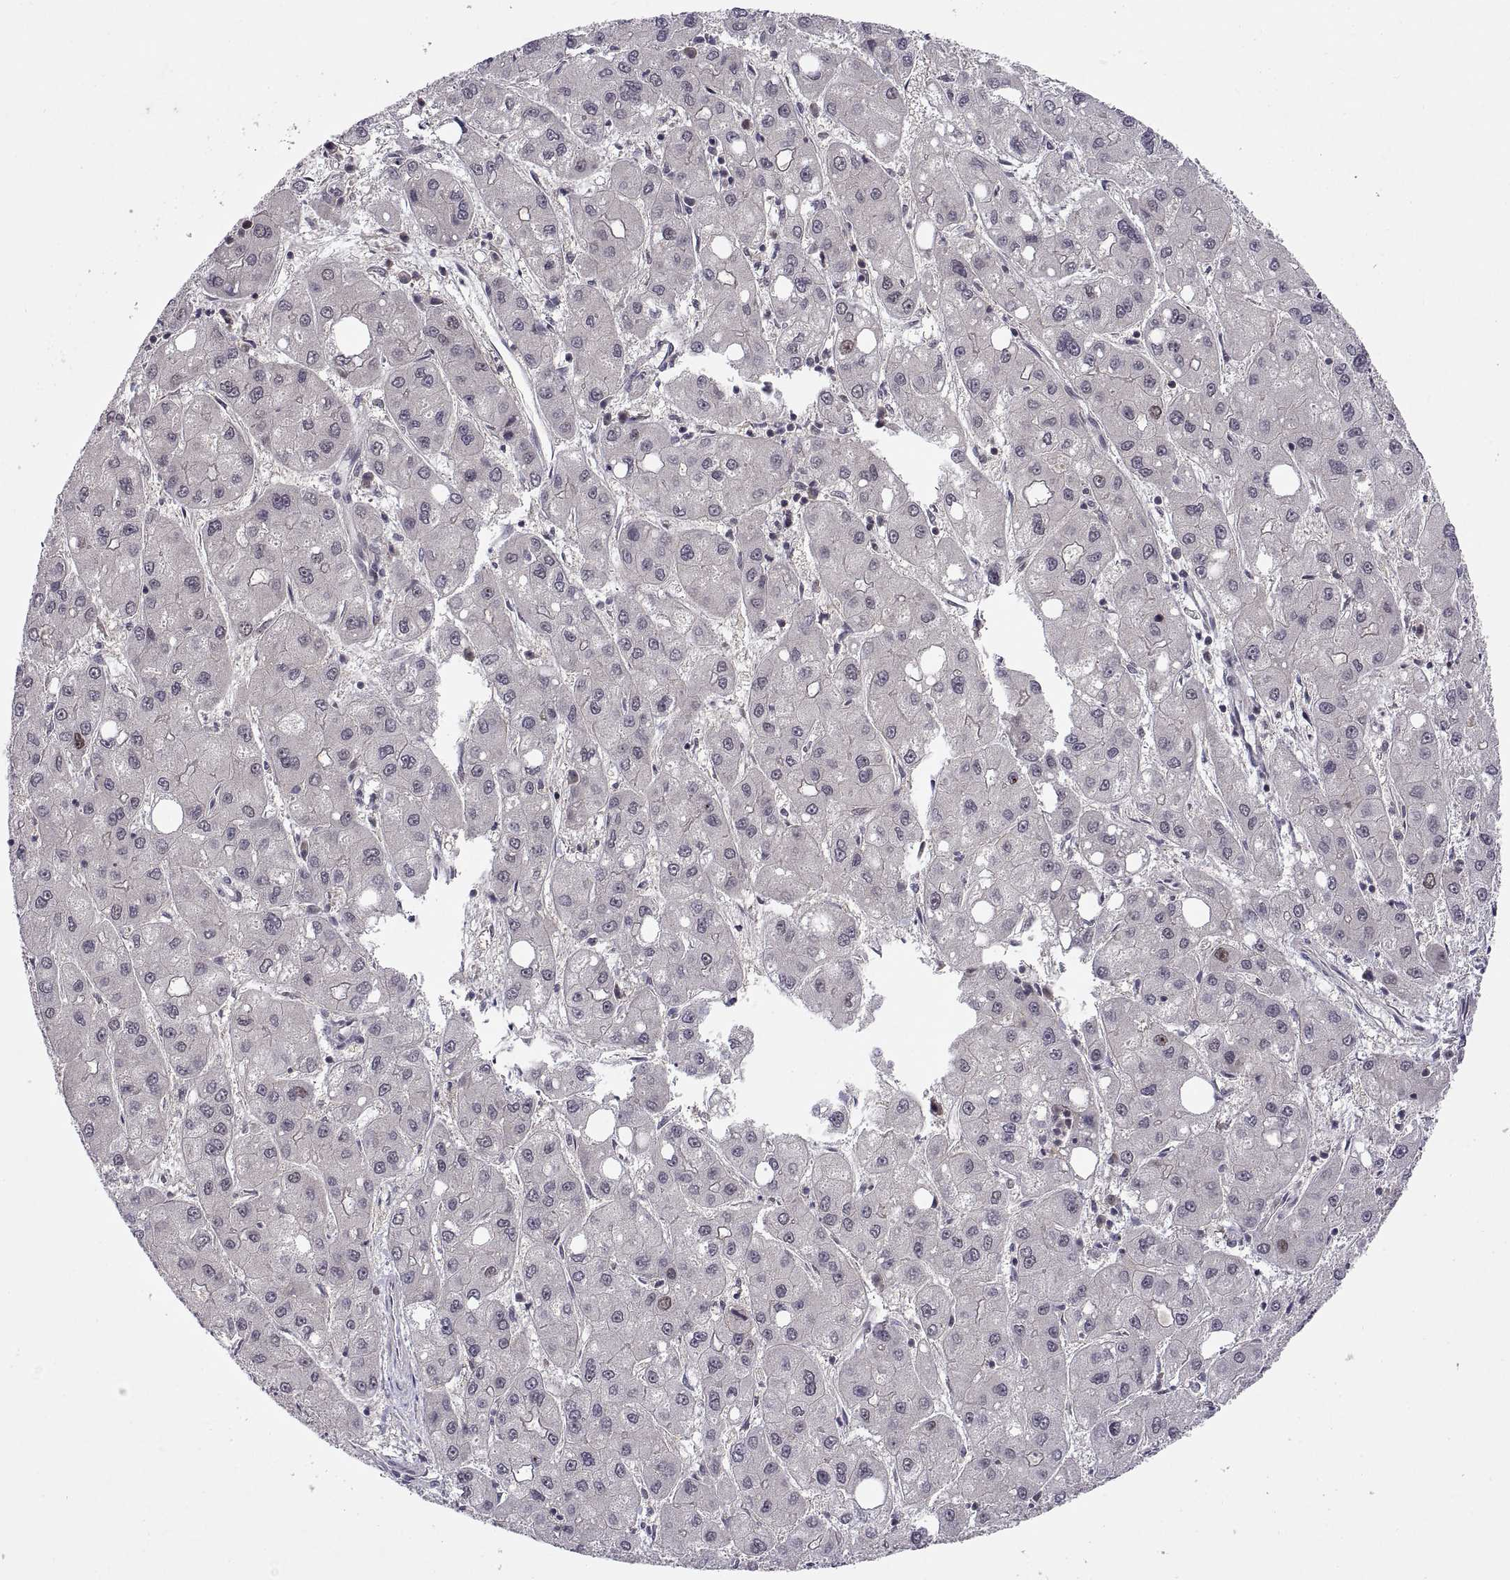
{"staining": {"intensity": "negative", "quantity": "none", "location": "none"}, "tissue": "liver cancer", "cell_type": "Tumor cells", "image_type": "cancer", "snomed": [{"axis": "morphology", "description": "Carcinoma, Hepatocellular, NOS"}, {"axis": "topography", "description": "Liver"}], "caption": "This is an IHC photomicrograph of liver cancer. There is no expression in tumor cells.", "gene": "CHFR", "patient": {"sex": "male", "age": 73}}